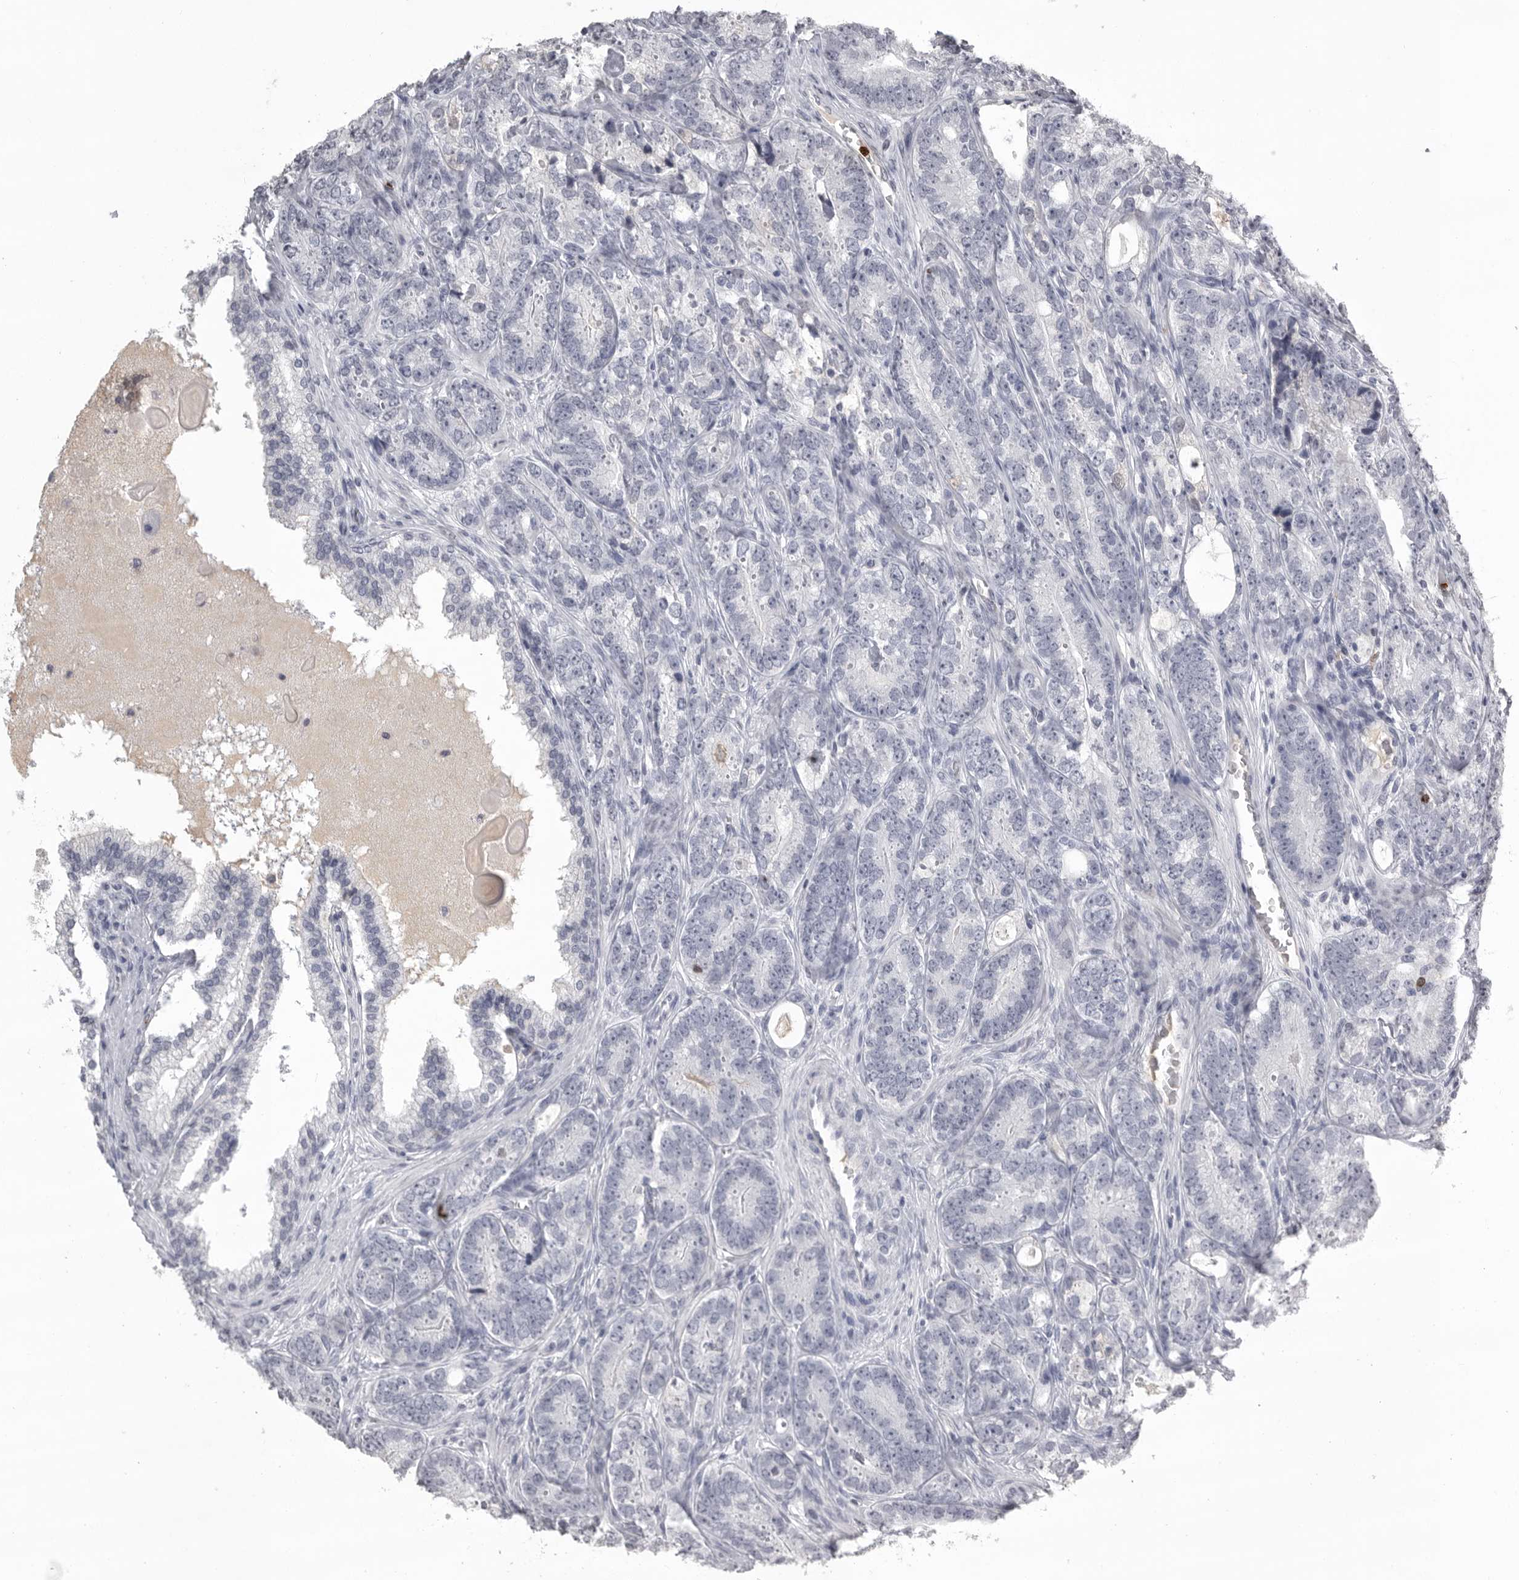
{"staining": {"intensity": "negative", "quantity": "none", "location": "none"}, "tissue": "prostate cancer", "cell_type": "Tumor cells", "image_type": "cancer", "snomed": [{"axis": "morphology", "description": "Adenocarcinoma, High grade"}, {"axis": "topography", "description": "Prostate"}], "caption": "Tumor cells show no significant protein positivity in prostate cancer (adenocarcinoma (high-grade)). The staining was performed using DAB to visualize the protein expression in brown, while the nuclei were stained in blue with hematoxylin (Magnification: 20x).", "gene": "GNLY", "patient": {"sex": "male", "age": 56}}